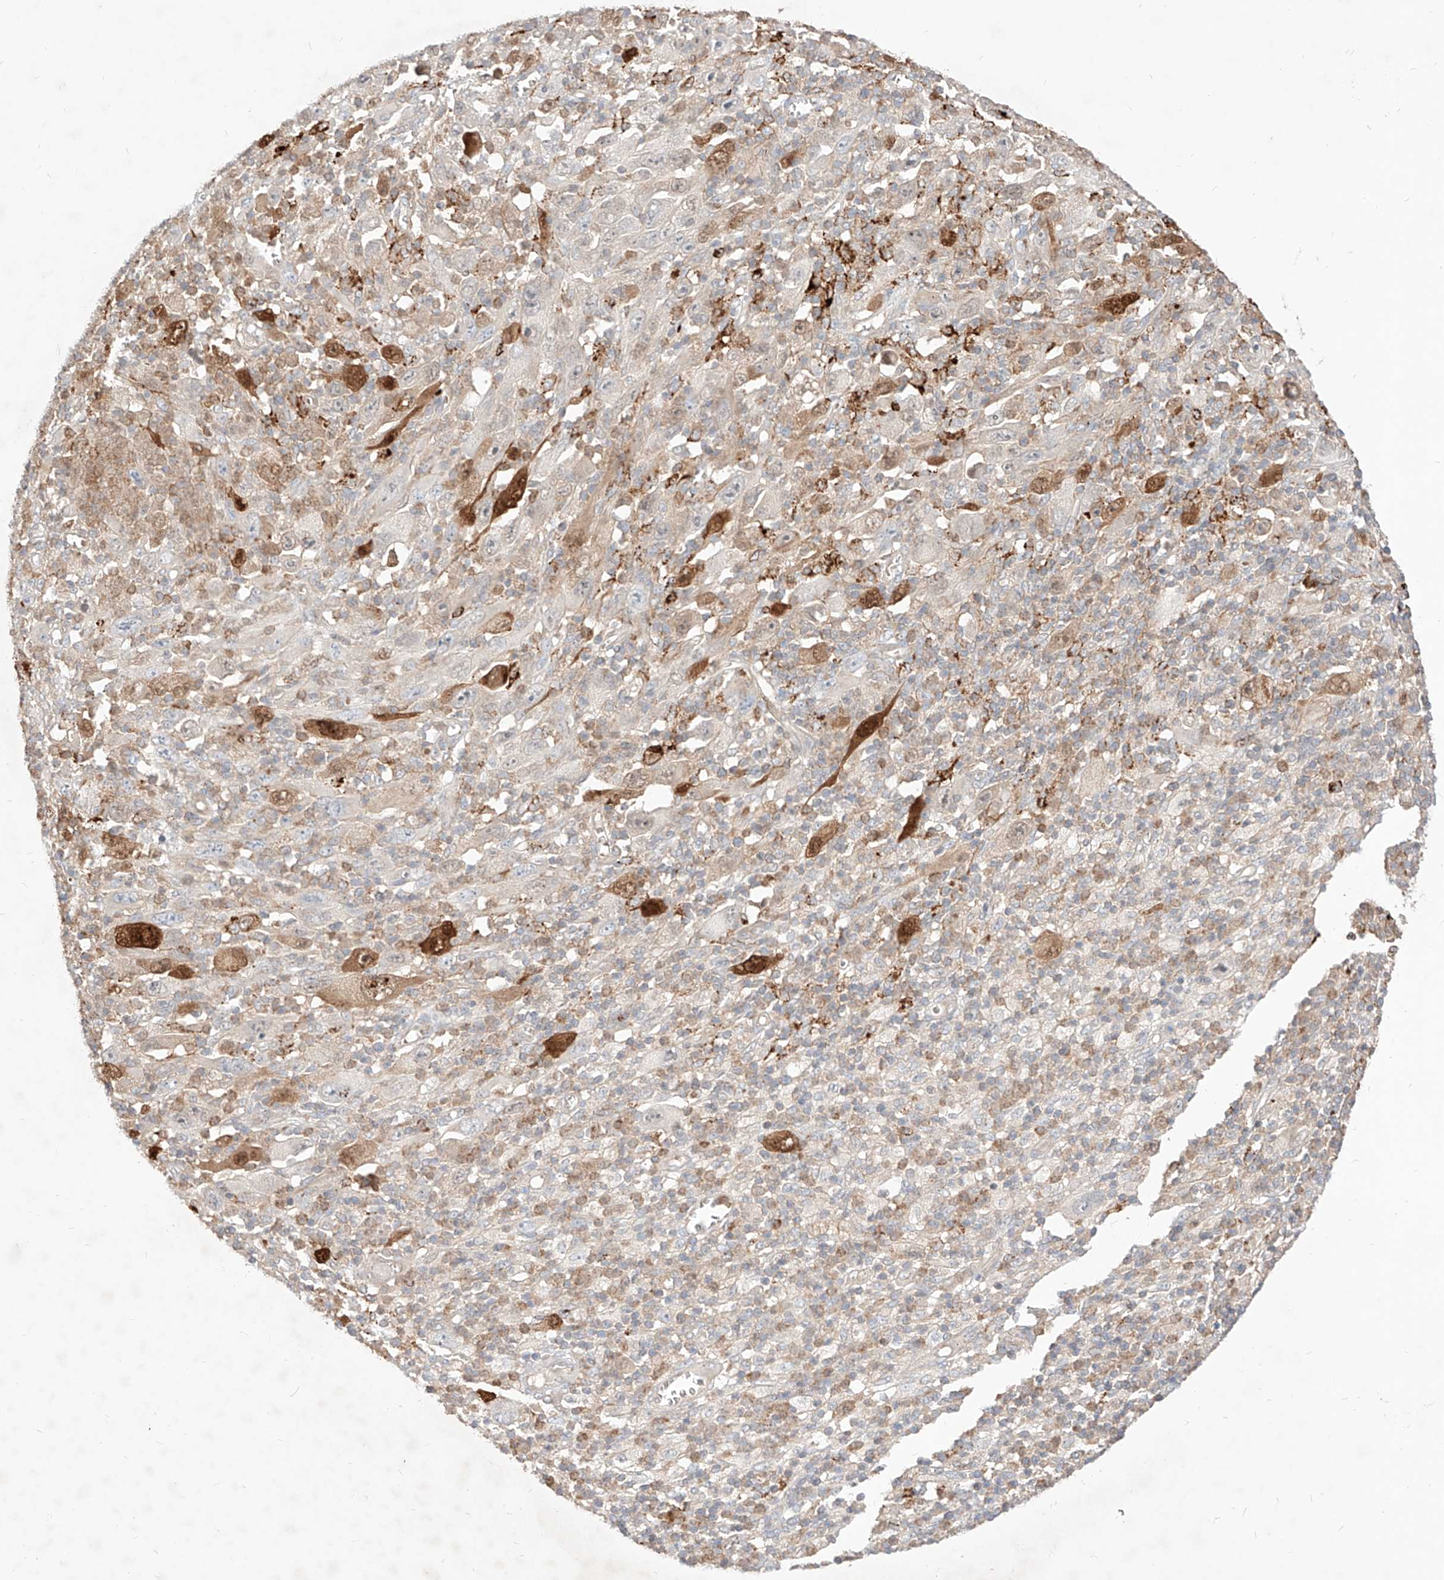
{"staining": {"intensity": "moderate", "quantity": "<25%", "location": "cytoplasmic/membranous,nuclear"}, "tissue": "melanoma", "cell_type": "Tumor cells", "image_type": "cancer", "snomed": [{"axis": "morphology", "description": "Malignant melanoma, Metastatic site"}, {"axis": "topography", "description": "Skin"}], "caption": "Protein analysis of melanoma tissue exhibits moderate cytoplasmic/membranous and nuclear expression in approximately <25% of tumor cells.", "gene": "TSNAX", "patient": {"sex": "female", "age": 56}}